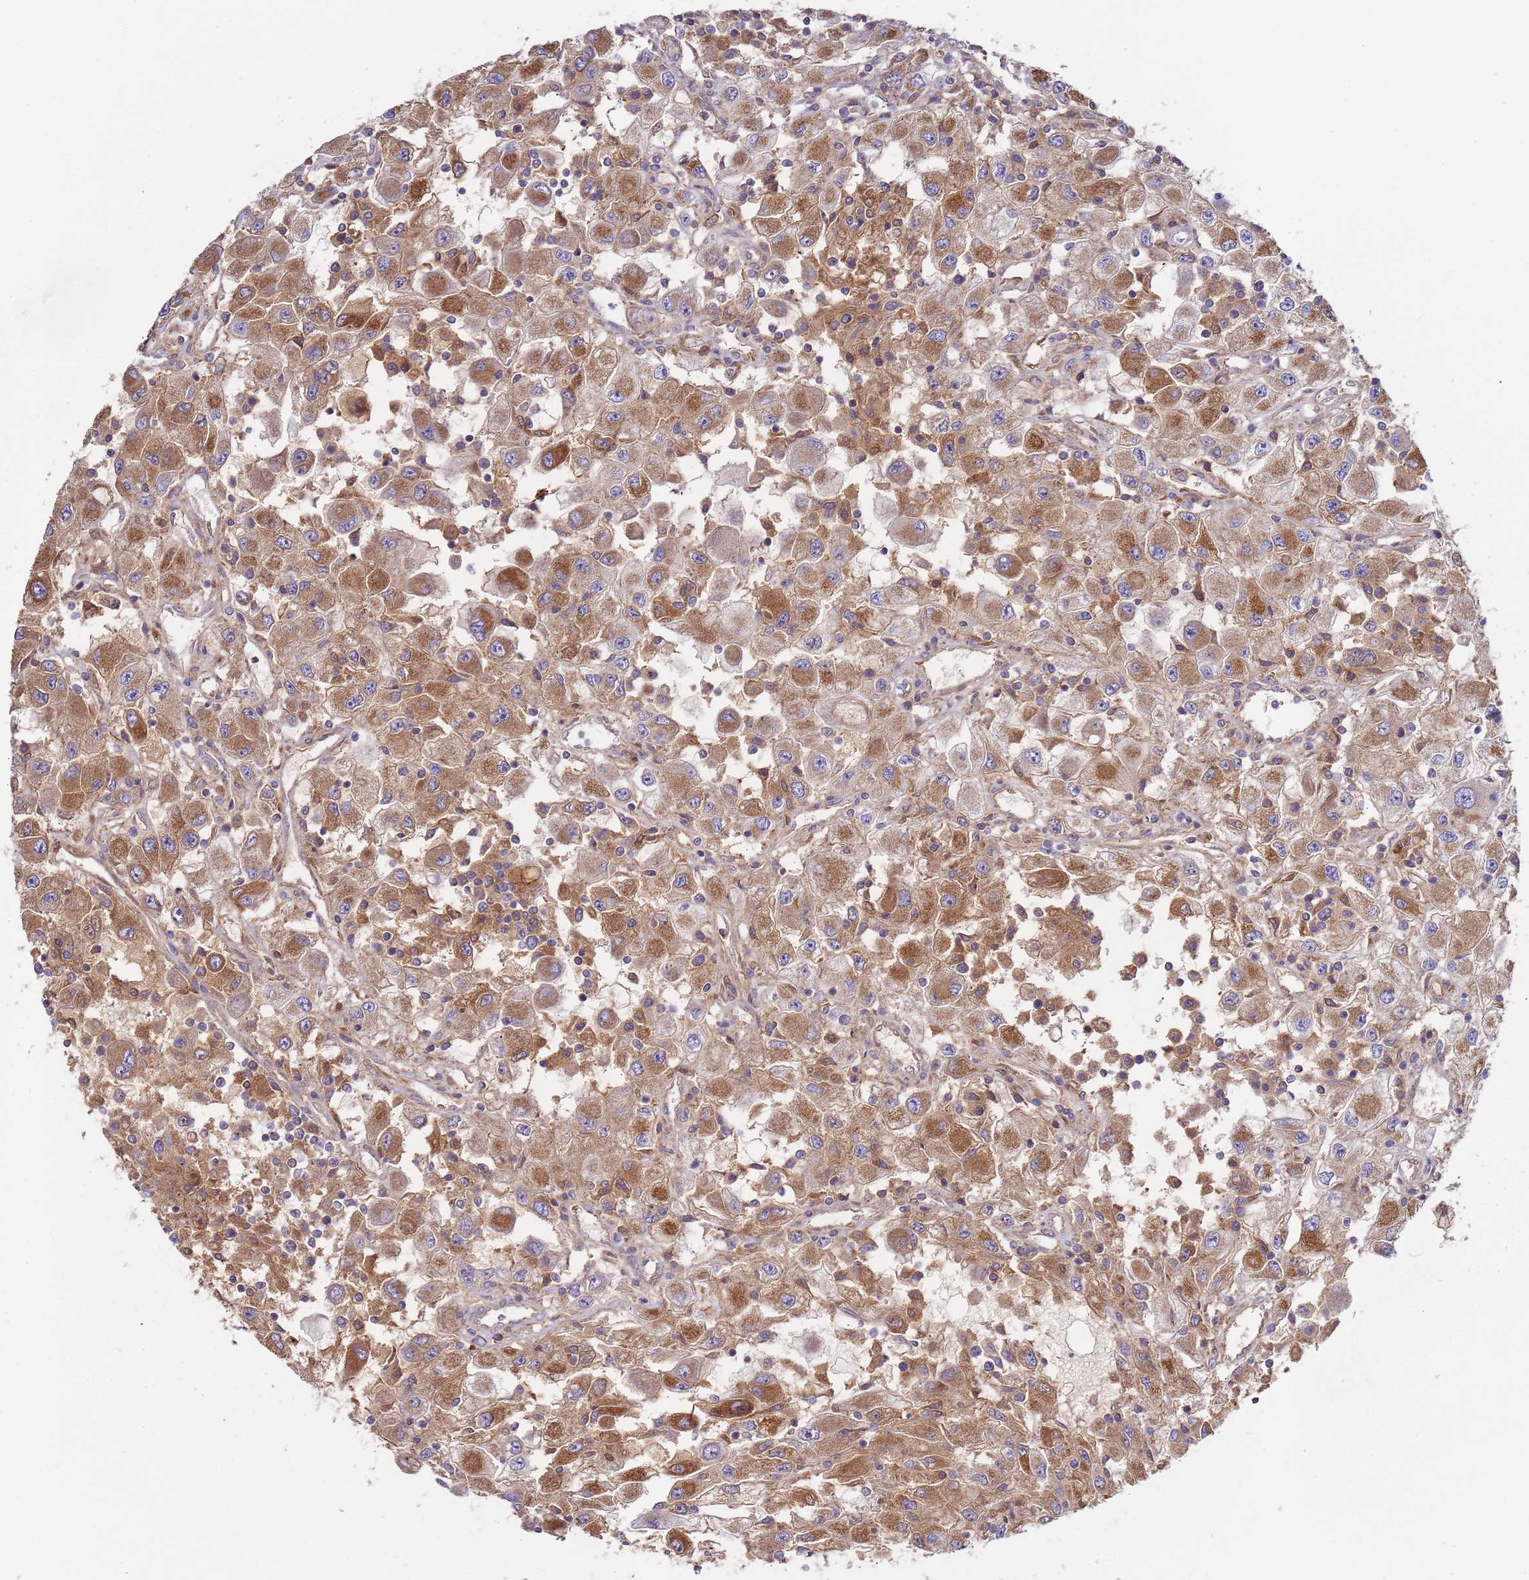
{"staining": {"intensity": "moderate", "quantity": ">75%", "location": "cytoplasmic/membranous"}, "tissue": "renal cancer", "cell_type": "Tumor cells", "image_type": "cancer", "snomed": [{"axis": "morphology", "description": "Adenocarcinoma, NOS"}, {"axis": "topography", "description": "Kidney"}], "caption": "The image demonstrates immunohistochemical staining of renal cancer (adenocarcinoma). There is moderate cytoplasmic/membranous staining is identified in approximately >75% of tumor cells.", "gene": "OR5A2", "patient": {"sex": "female", "age": 67}}